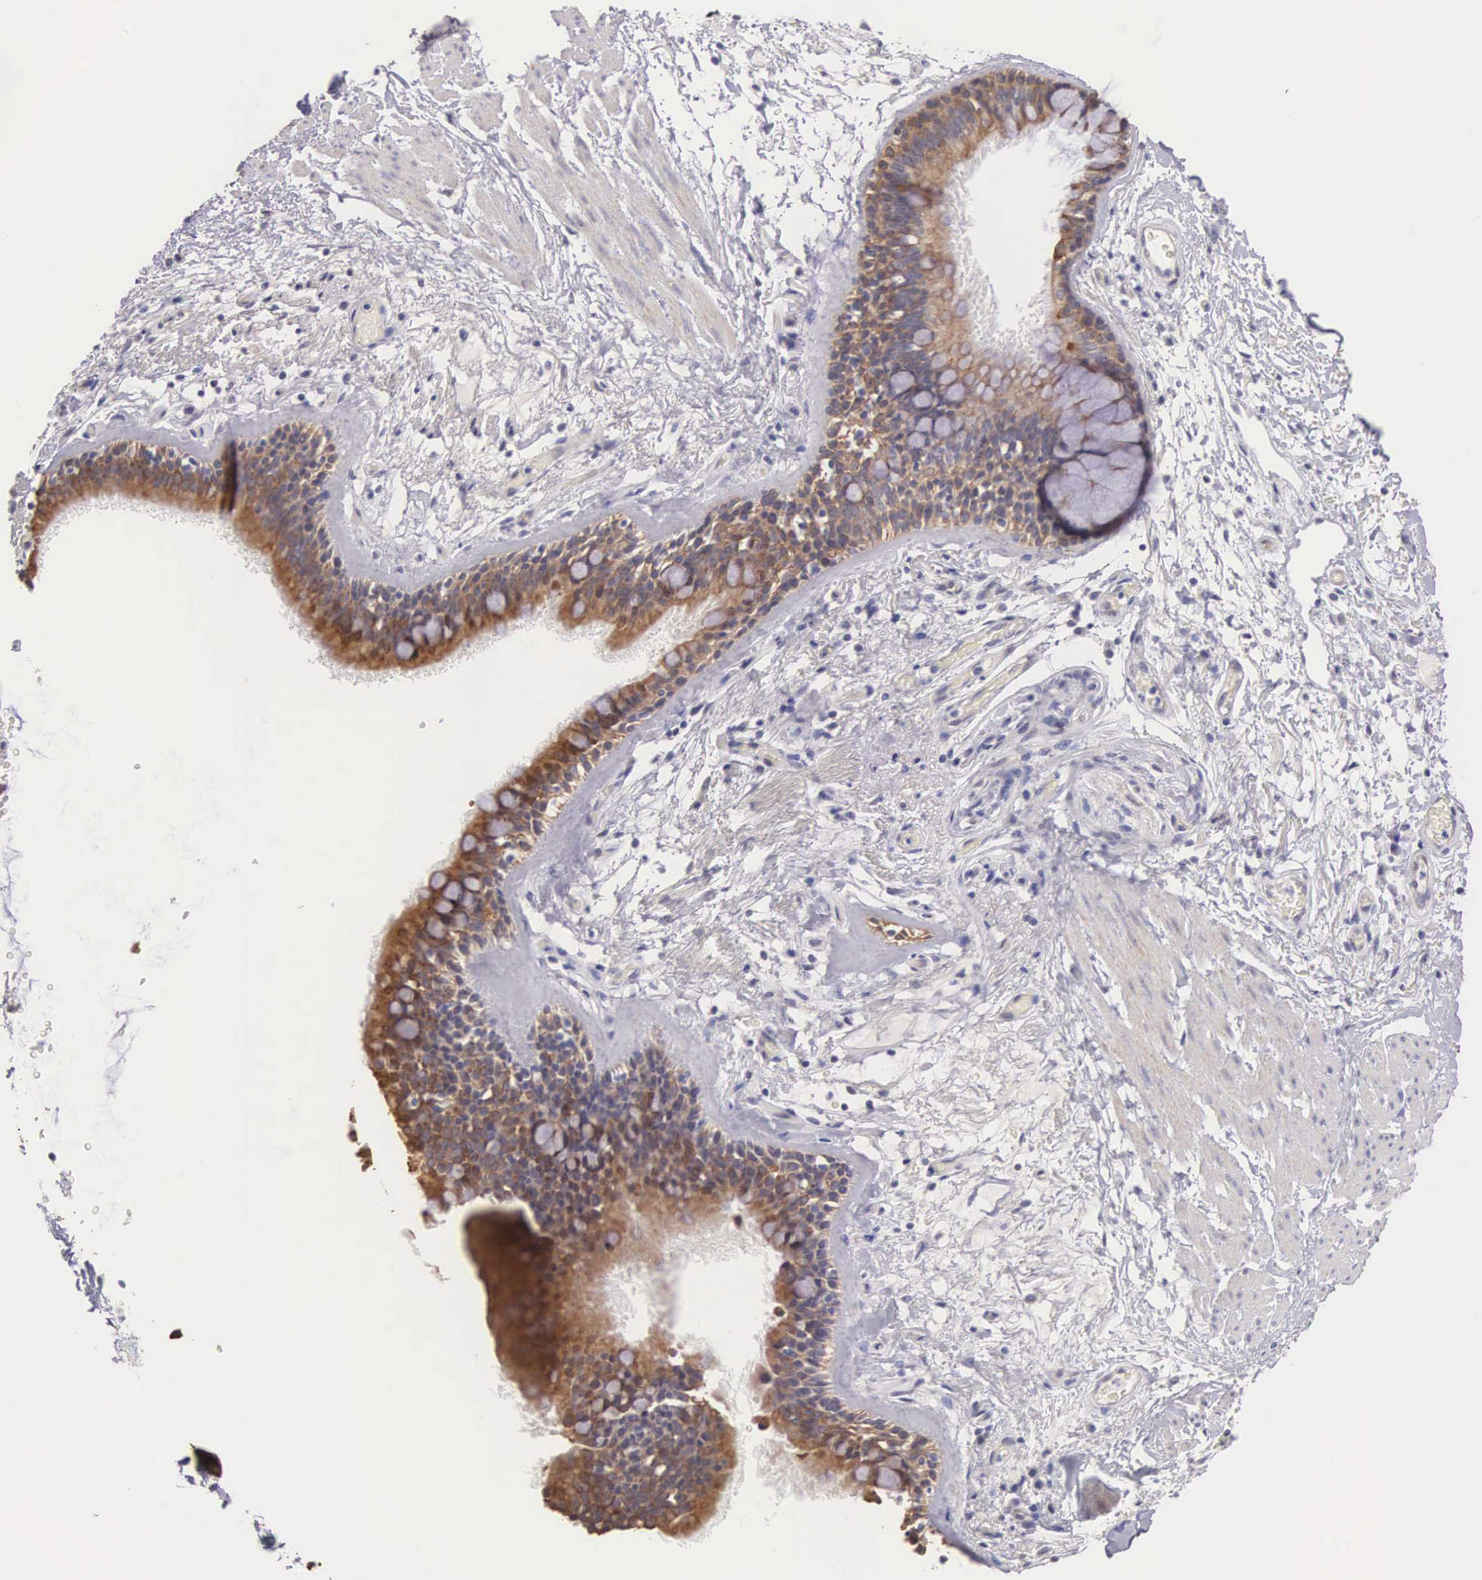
{"staining": {"intensity": "moderate", "quantity": ">75%", "location": "cytoplasmic/membranous"}, "tissue": "bronchus", "cell_type": "Respiratory epithelial cells", "image_type": "normal", "snomed": [{"axis": "morphology", "description": "Normal tissue, NOS"}, {"axis": "topography", "description": "Cartilage tissue"}], "caption": "Protein expression by IHC demonstrates moderate cytoplasmic/membranous expression in about >75% of respiratory epithelial cells in benign bronchus.", "gene": "PIR", "patient": {"sex": "female", "age": 63}}